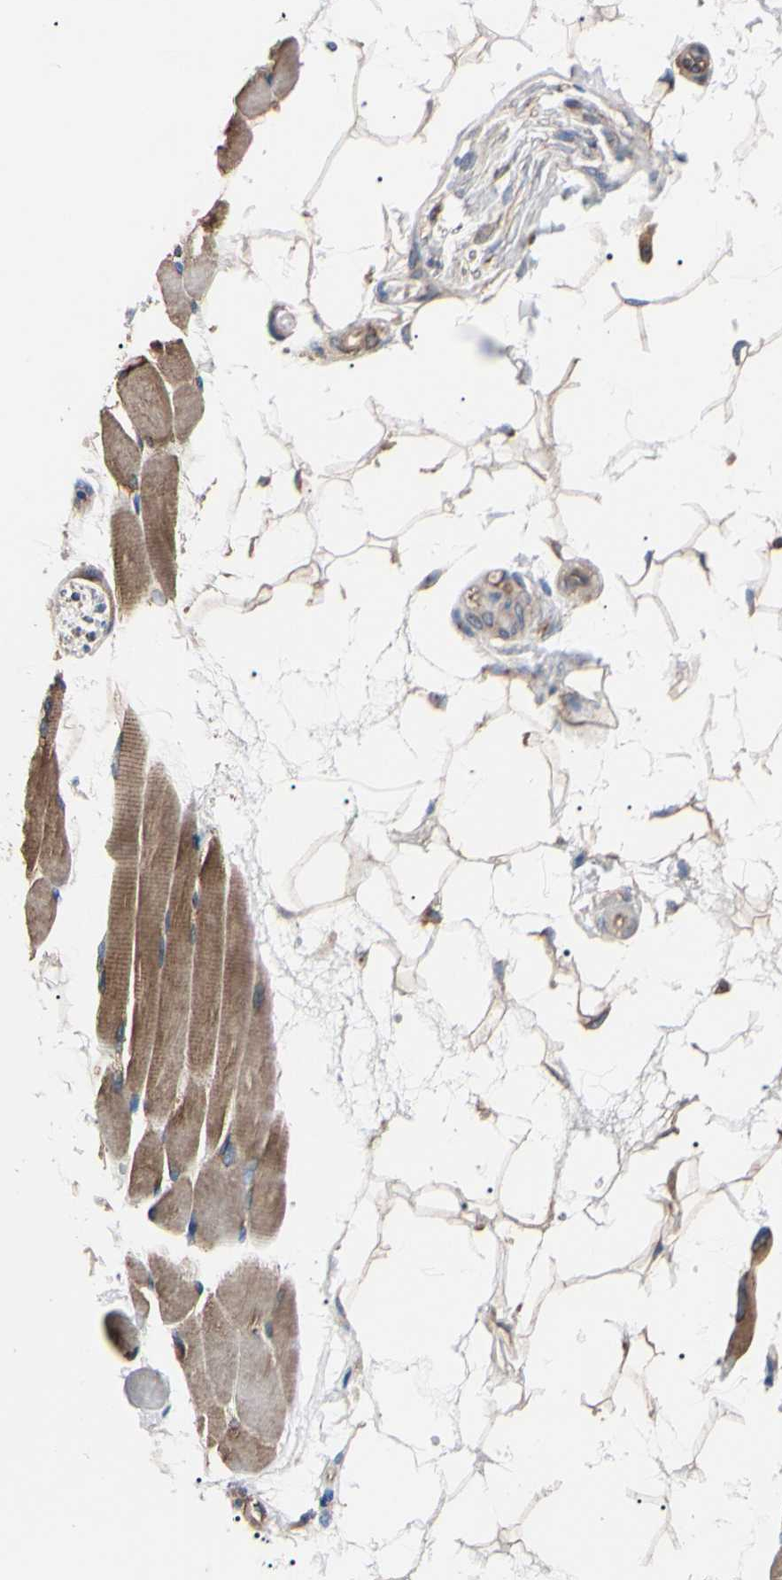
{"staining": {"intensity": "moderate", "quantity": ">75%", "location": "cytoplasmic/membranous"}, "tissue": "skeletal muscle", "cell_type": "Myocytes", "image_type": "normal", "snomed": [{"axis": "morphology", "description": "Normal tissue, NOS"}, {"axis": "topography", "description": "Skeletal muscle"}, {"axis": "topography", "description": "Oral tissue"}, {"axis": "topography", "description": "Peripheral nerve tissue"}], "caption": "A brown stain labels moderate cytoplasmic/membranous staining of a protein in myocytes of benign human skeletal muscle.", "gene": "PRKACA", "patient": {"sex": "female", "age": 84}}